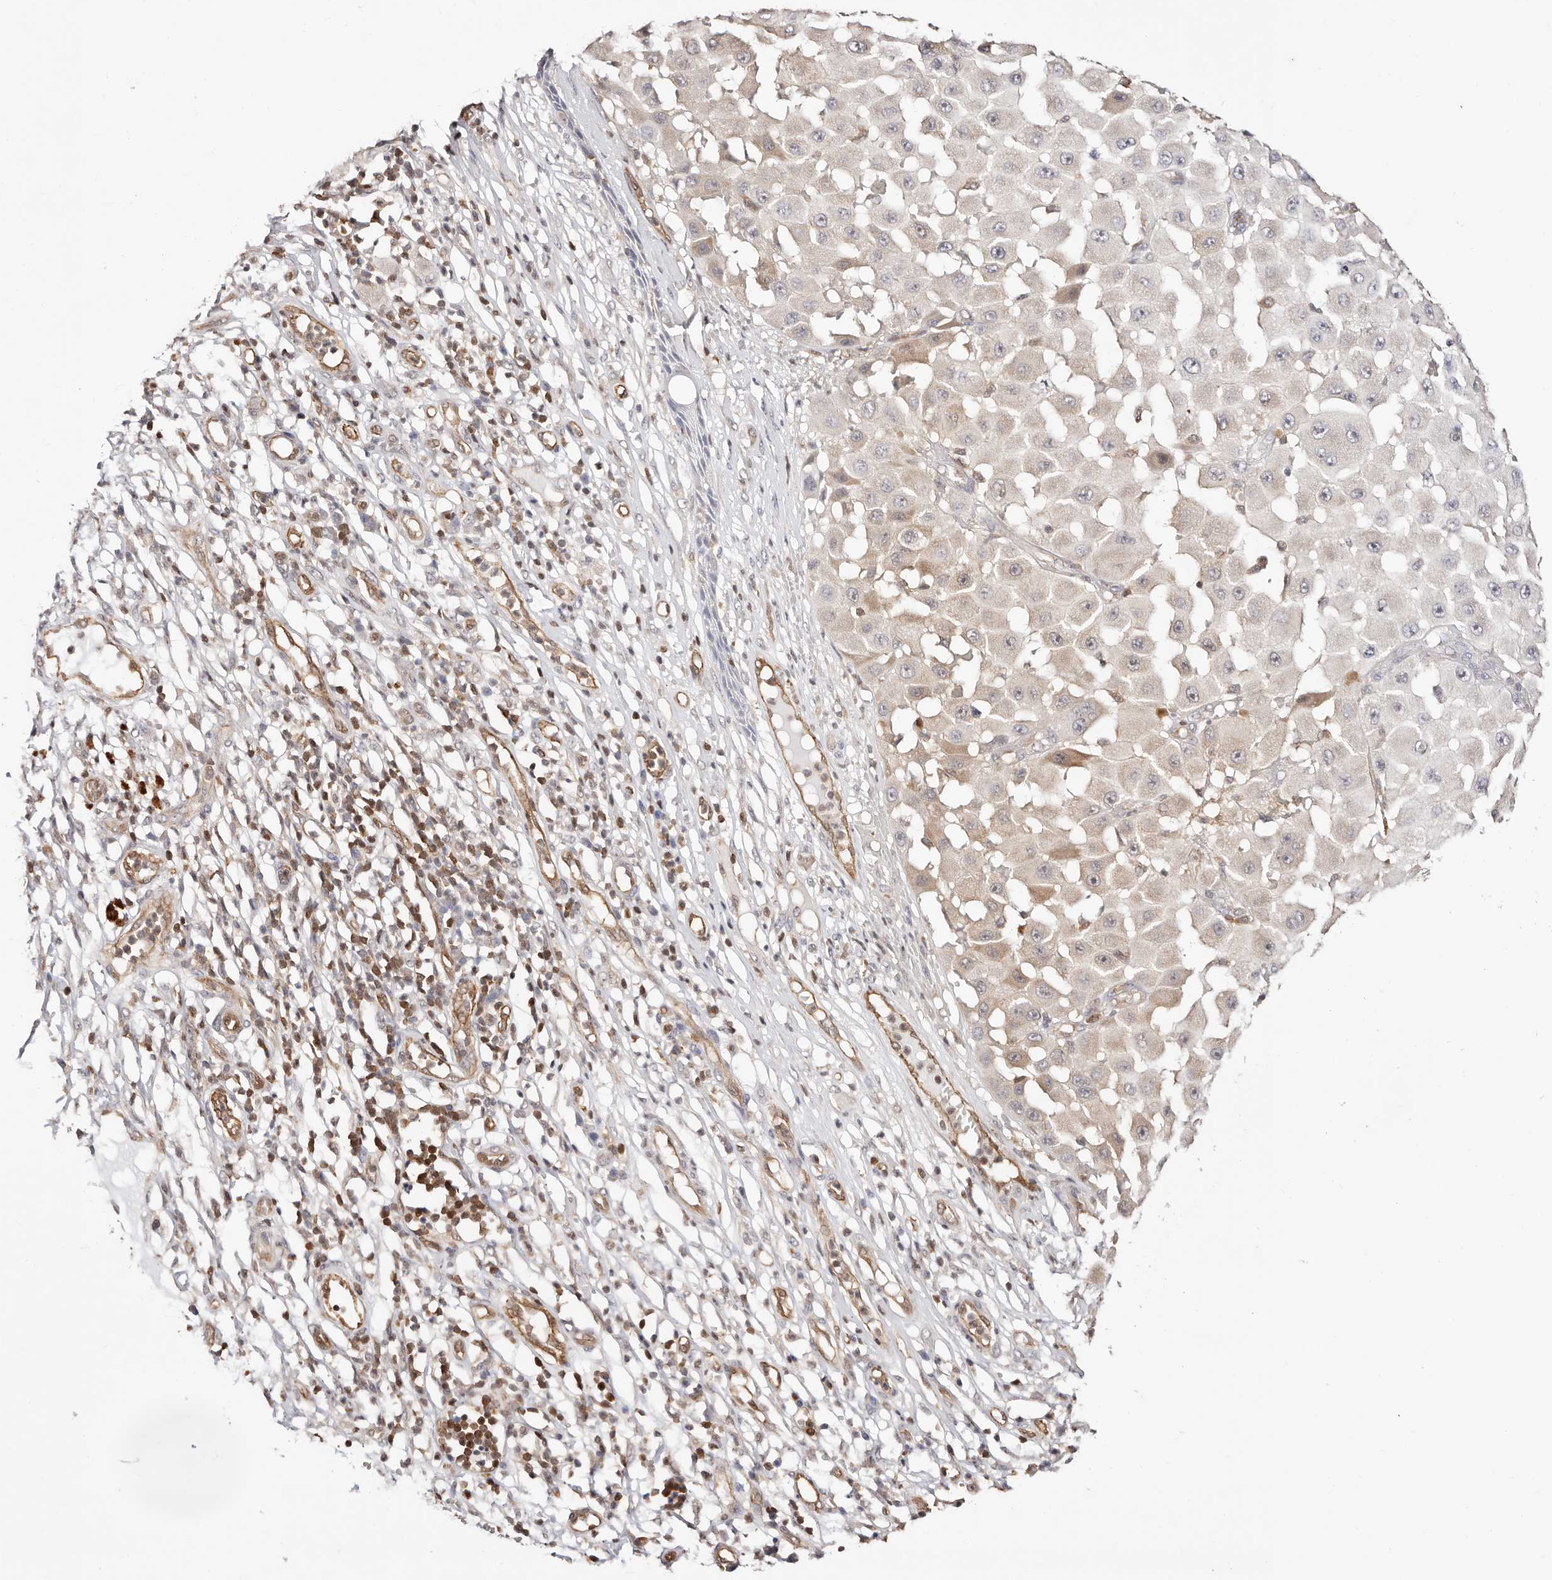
{"staining": {"intensity": "negative", "quantity": "none", "location": "none"}, "tissue": "melanoma", "cell_type": "Tumor cells", "image_type": "cancer", "snomed": [{"axis": "morphology", "description": "Malignant melanoma, NOS"}, {"axis": "topography", "description": "Skin"}], "caption": "A high-resolution histopathology image shows immunohistochemistry (IHC) staining of malignant melanoma, which displays no significant expression in tumor cells. The staining was performed using DAB to visualize the protein expression in brown, while the nuclei were stained in blue with hematoxylin (Magnification: 20x).", "gene": "STAT5A", "patient": {"sex": "female", "age": 81}}